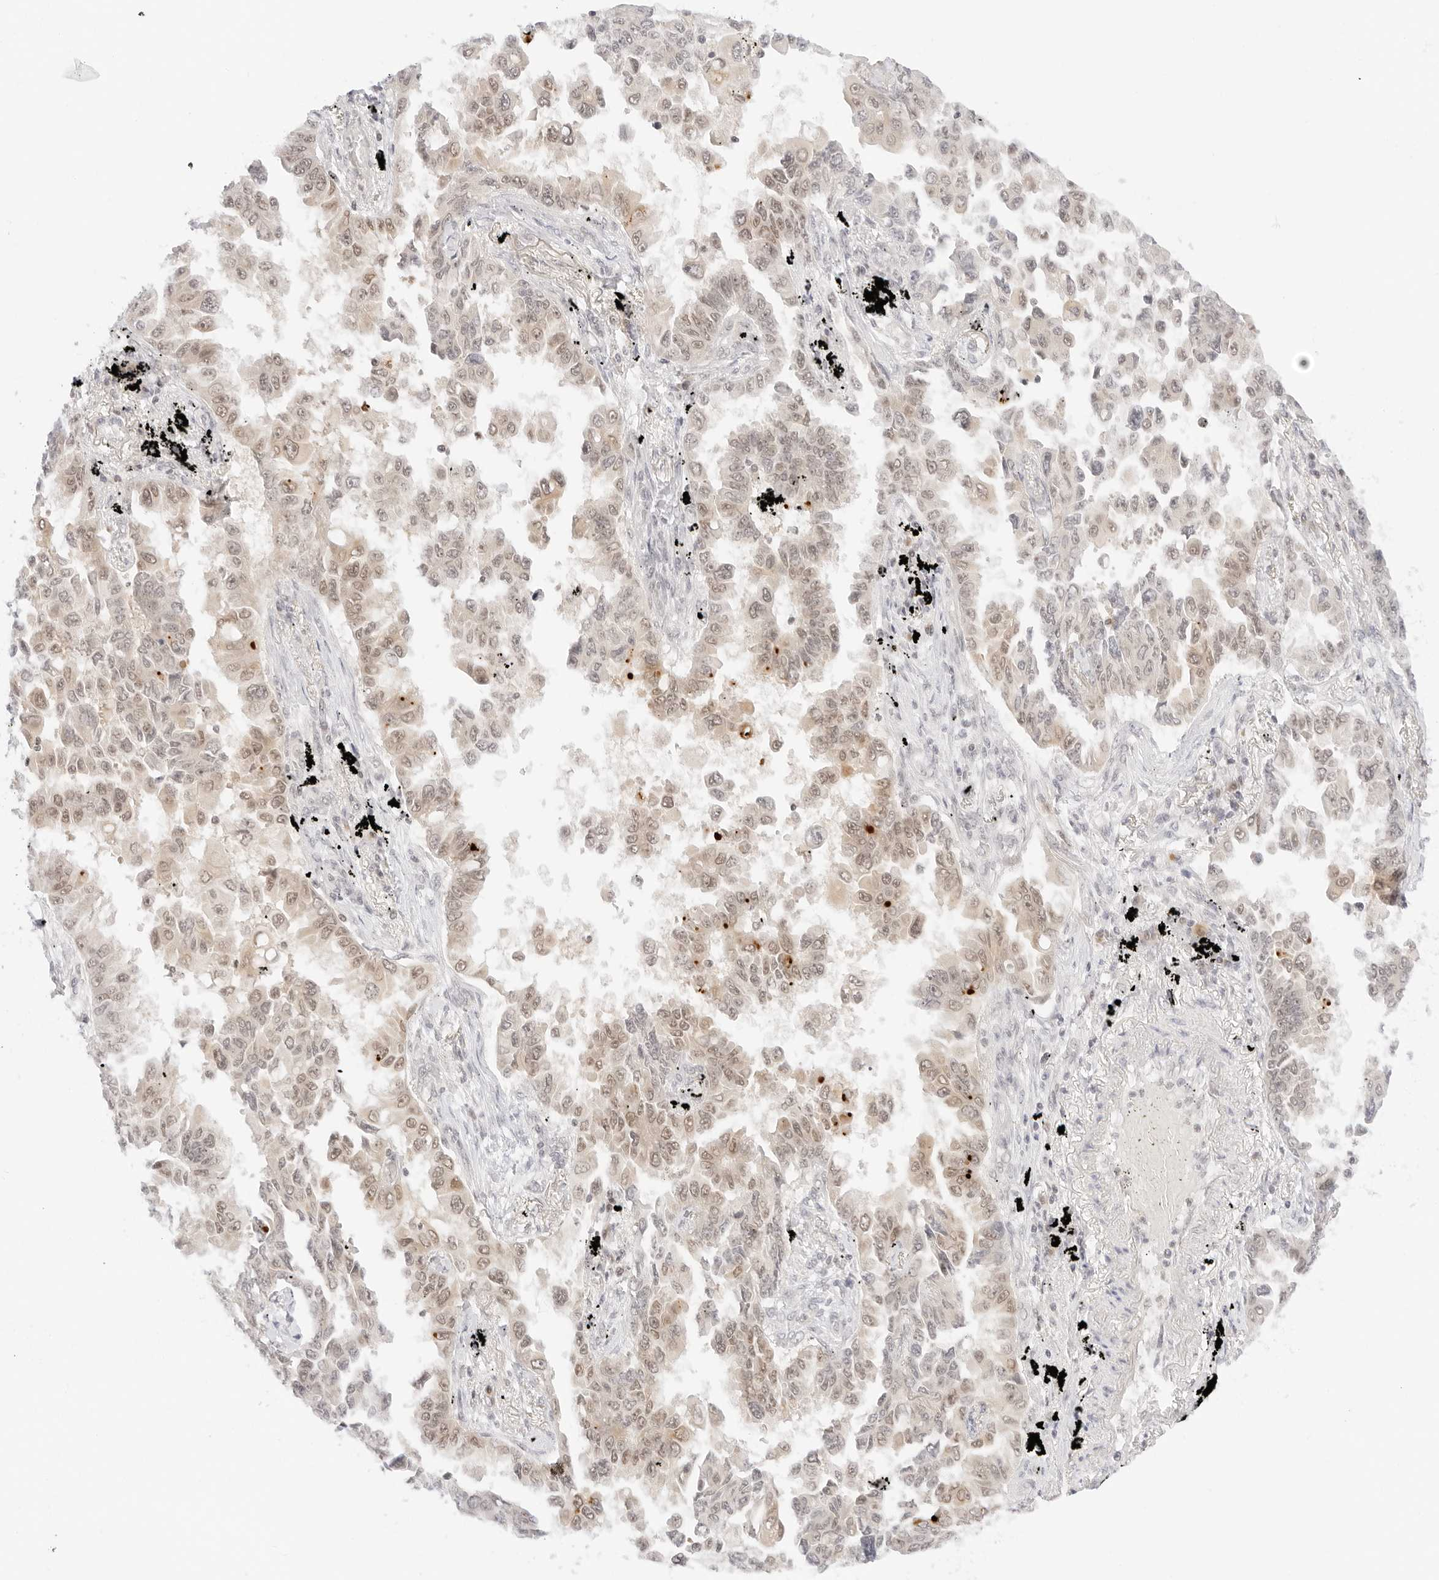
{"staining": {"intensity": "weak", "quantity": ">75%", "location": "nuclear"}, "tissue": "lung cancer", "cell_type": "Tumor cells", "image_type": "cancer", "snomed": [{"axis": "morphology", "description": "Adenocarcinoma, NOS"}, {"axis": "topography", "description": "Lung"}], "caption": "A brown stain highlights weak nuclear positivity of a protein in human lung cancer tumor cells.", "gene": "POLR3C", "patient": {"sex": "female", "age": 67}}